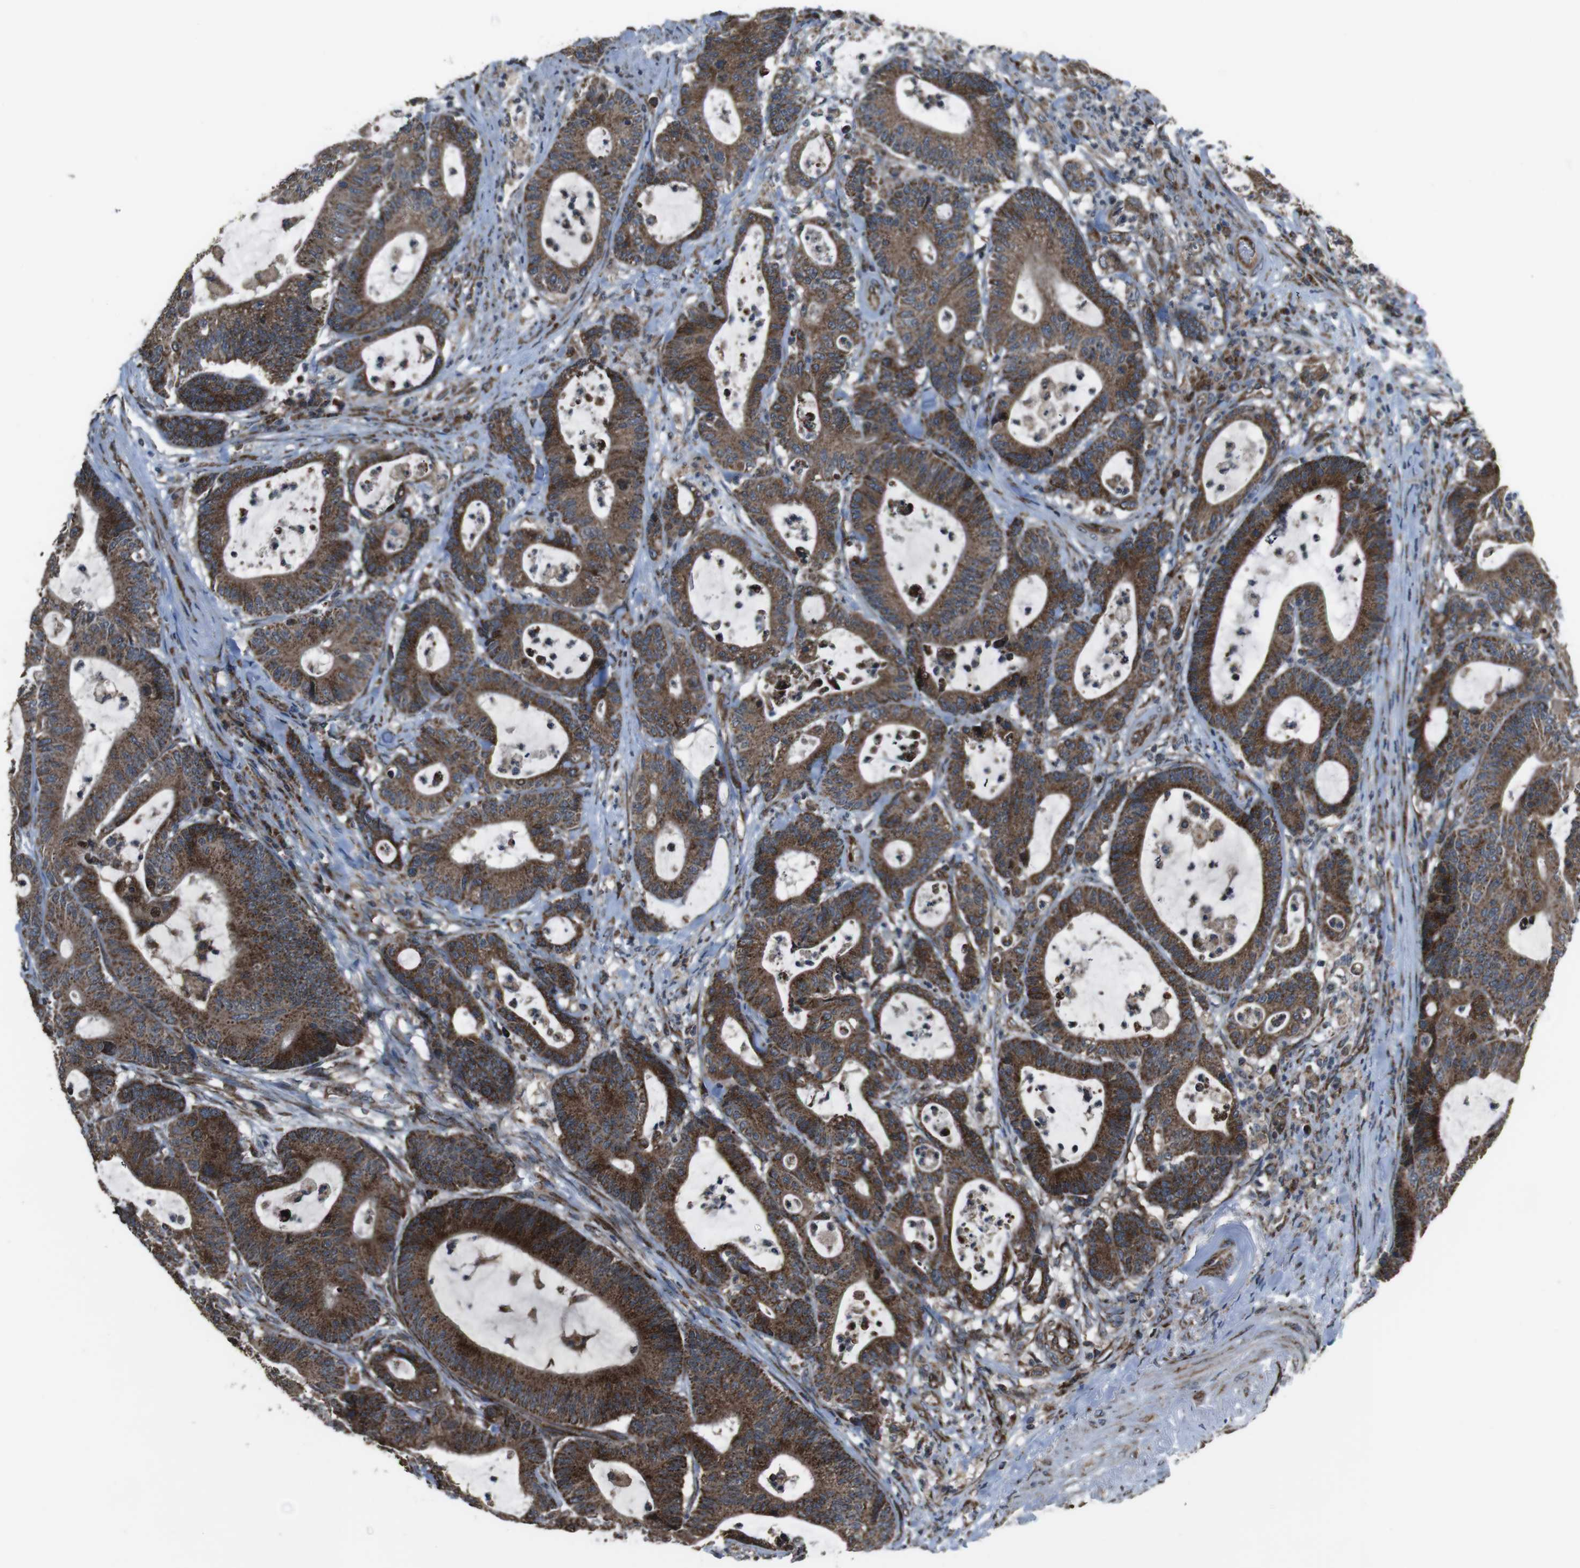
{"staining": {"intensity": "strong", "quantity": ">75%", "location": "cytoplasmic/membranous"}, "tissue": "colorectal cancer", "cell_type": "Tumor cells", "image_type": "cancer", "snomed": [{"axis": "morphology", "description": "Adenocarcinoma, NOS"}, {"axis": "topography", "description": "Colon"}], "caption": "About >75% of tumor cells in colorectal cancer (adenocarcinoma) show strong cytoplasmic/membranous protein expression as visualized by brown immunohistochemical staining.", "gene": "GIMAP8", "patient": {"sex": "female", "age": 84}}